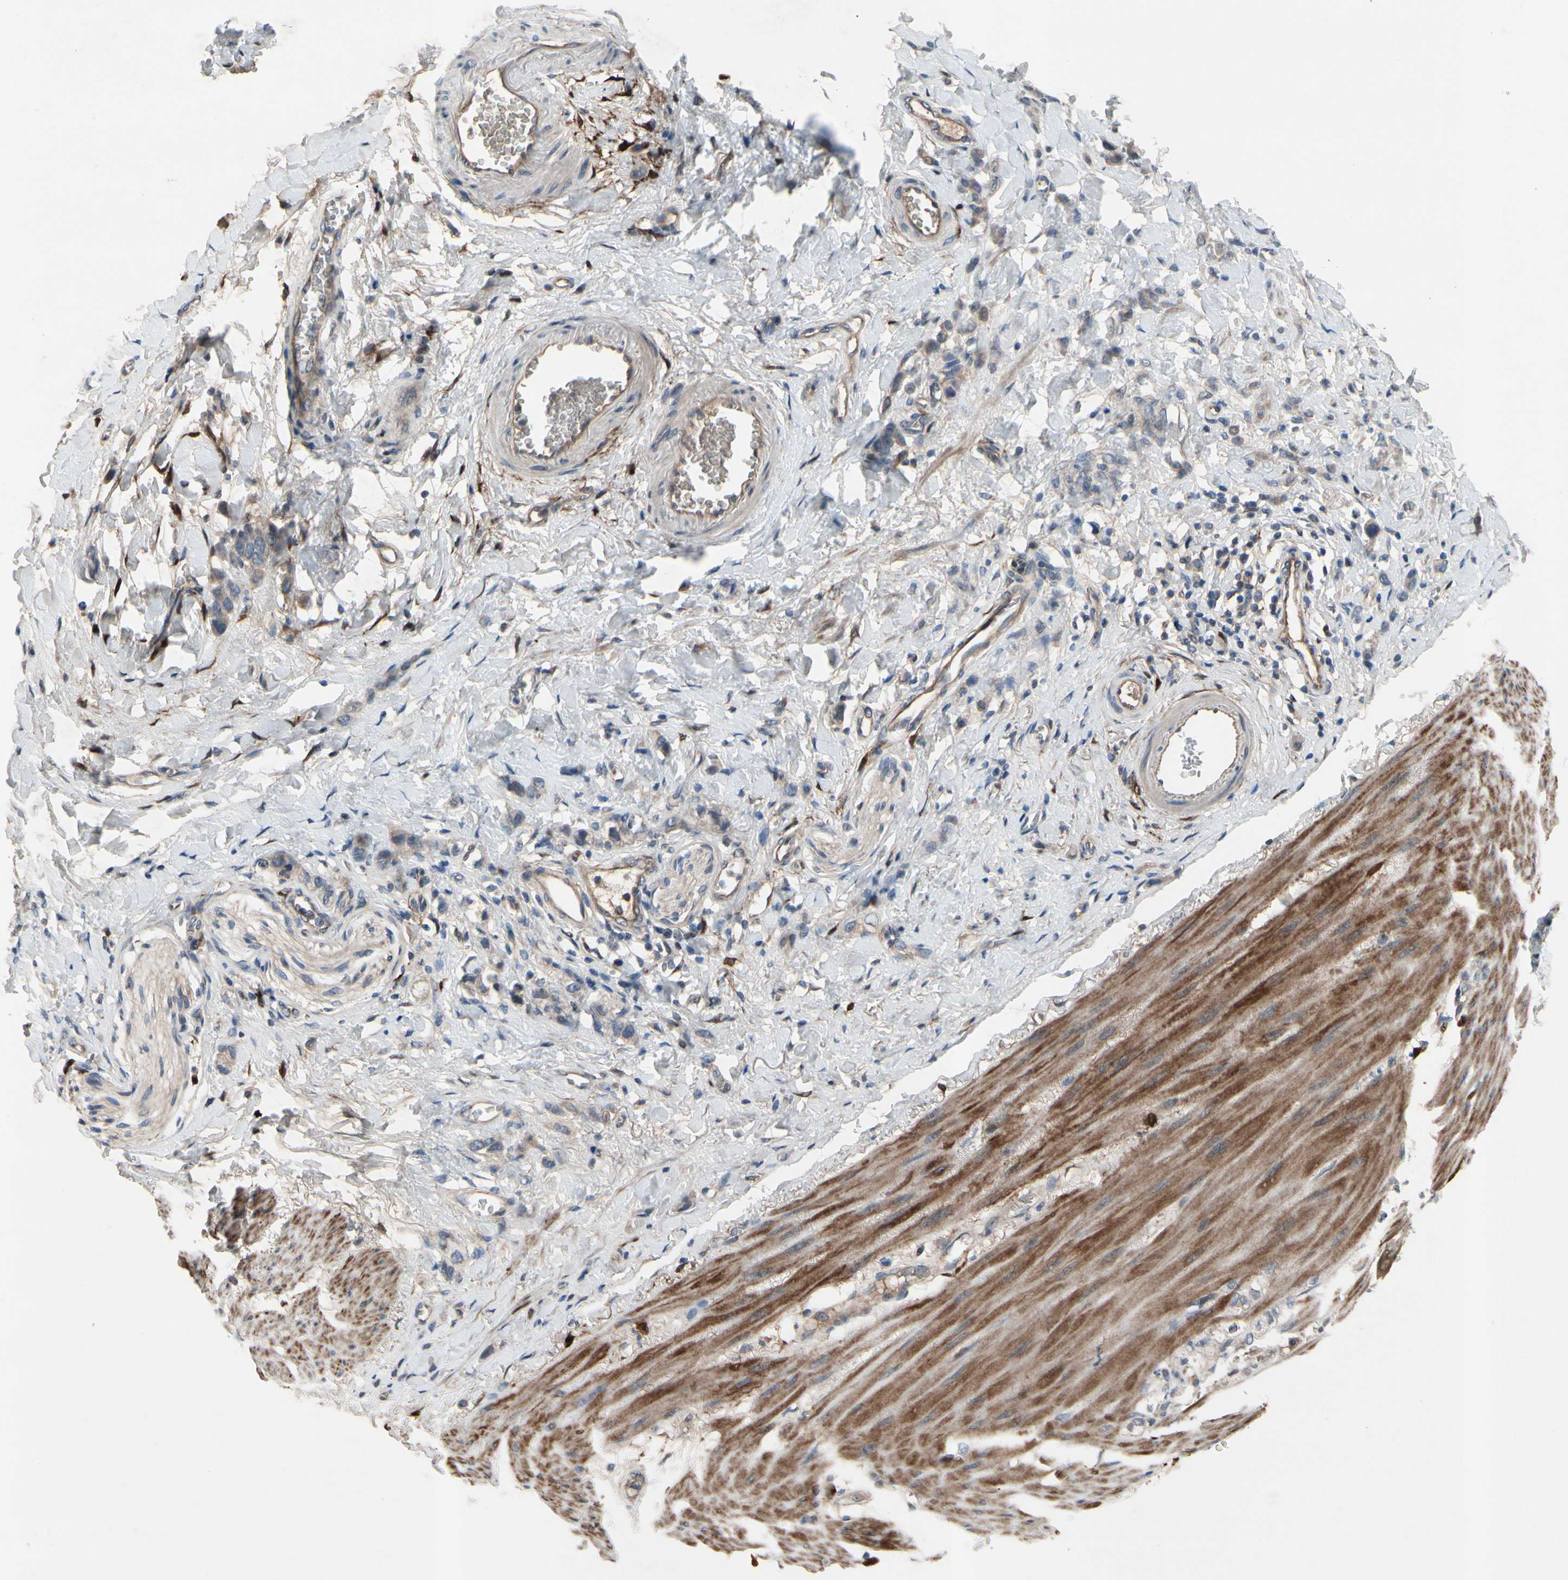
{"staining": {"intensity": "weak", "quantity": ">75%", "location": "cytoplasmic/membranous"}, "tissue": "stomach cancer", "cell_type": "Tumor cells", "image_type": "cancer", "snomed": [{"axis": "morphology", "description": "Adenocarcinoma, NOS"}, {"axis": "topography", "description": "Stomach"}], "caption": "This photomicrograph exhibits IHC staining of human stomach adenocarcinoma, with low weak cytoplasmic/membranous positivity in approximately >75% of tumor cells.", "gene": "ICAM5", "patient": {"sex": "male", "age": 82}}